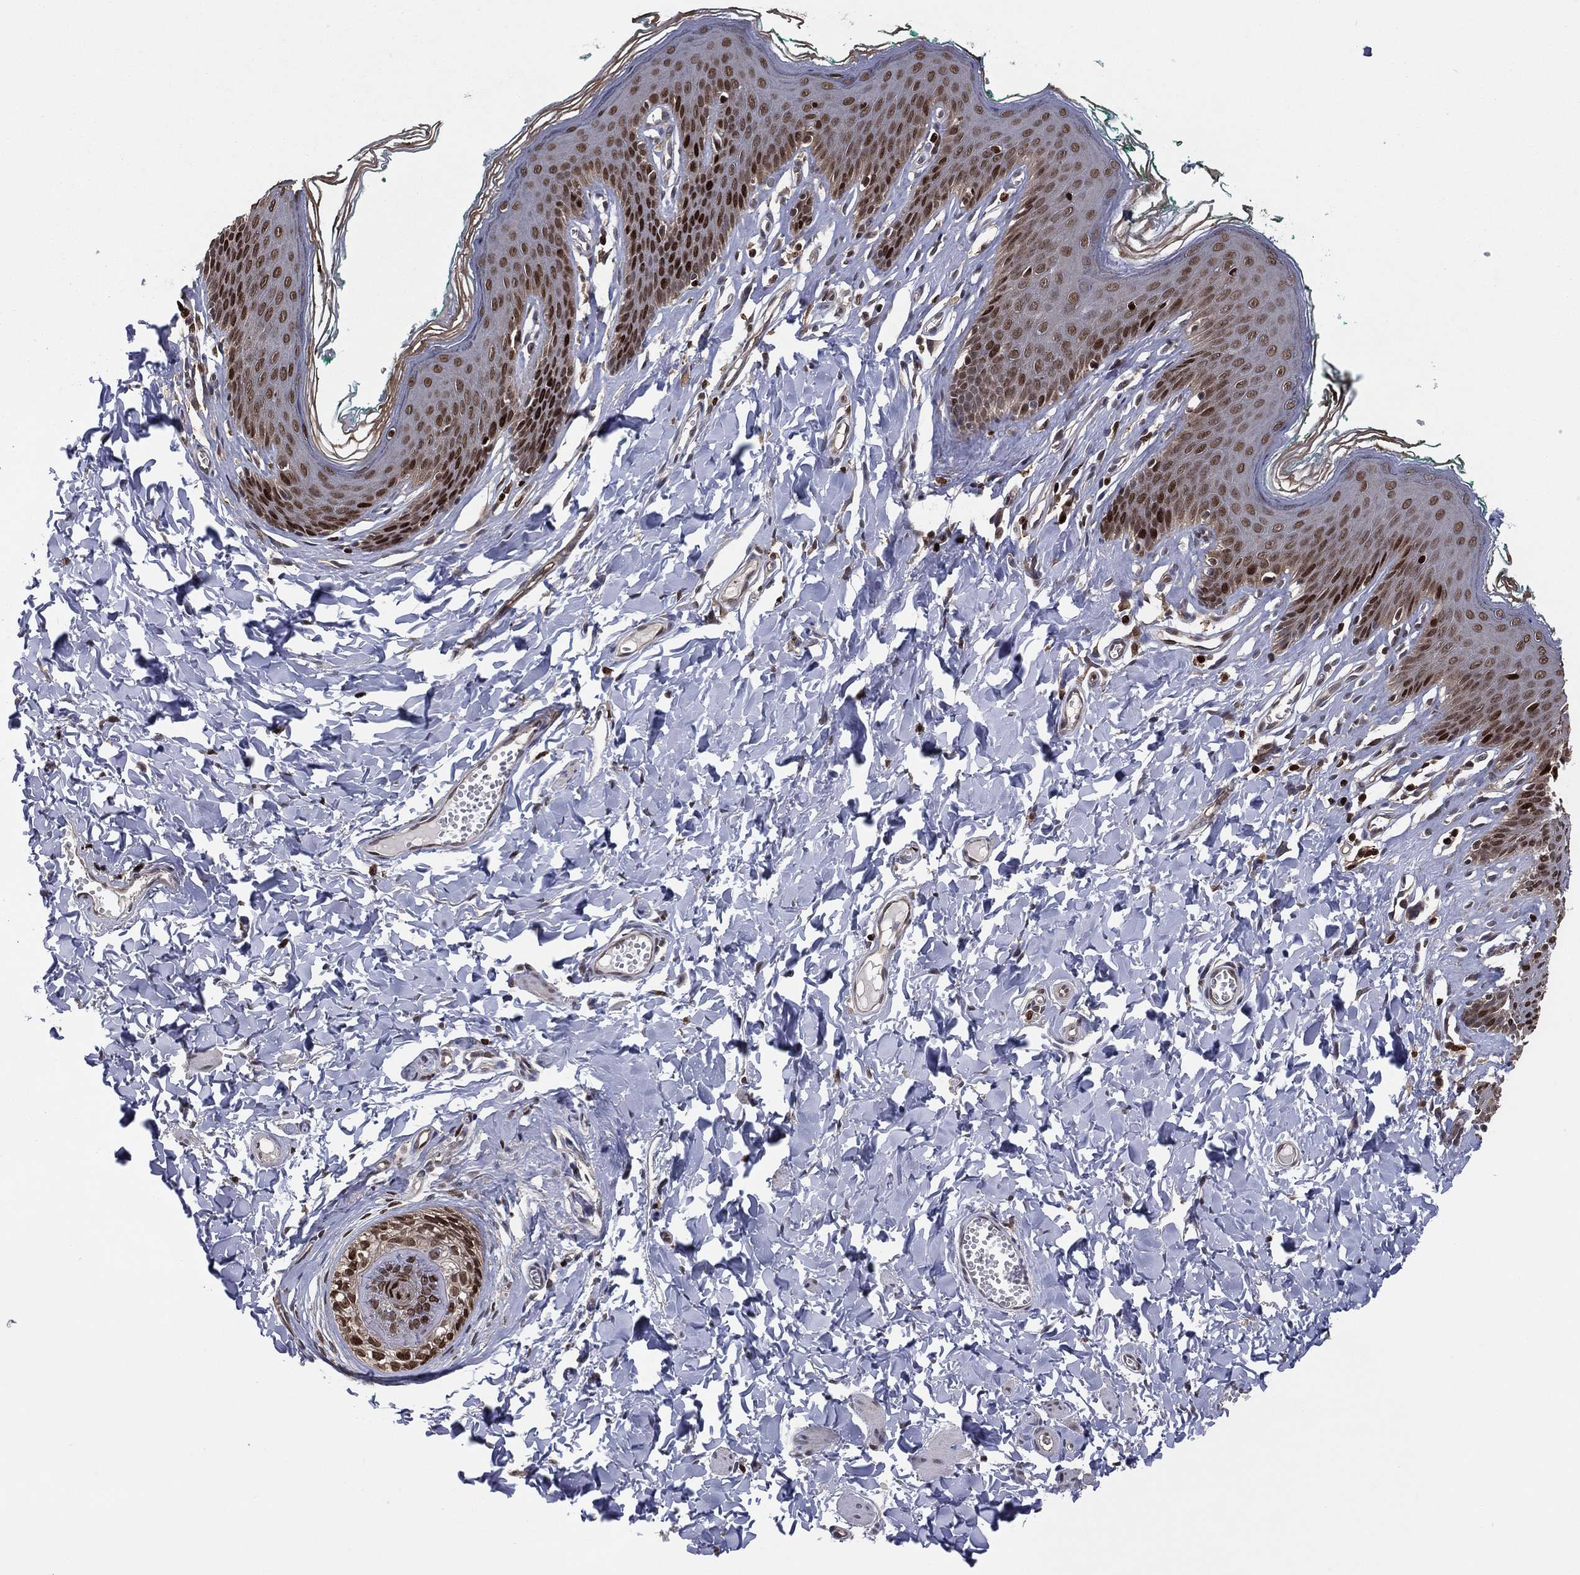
{"staining": {"intensity": "strong", "quantity": "25%-75%", "location": "nuclear"}, "tissue": "skin", "cell_type": "Epidermal cells", "image_type": "normal", "snomed": [{"axis": "morphology", "description": "Normal tissue, NOS"}, {"axis": "topography", "description": "Vulva"}], "caption": "Approximately 25%-75% of epidermal cells in normal skin reveal strong nuclear protein staining as visualized by brown immunohistochemical staining.", "gene": "PSMA1", "patient": {"sex": "female", "age": 66}}